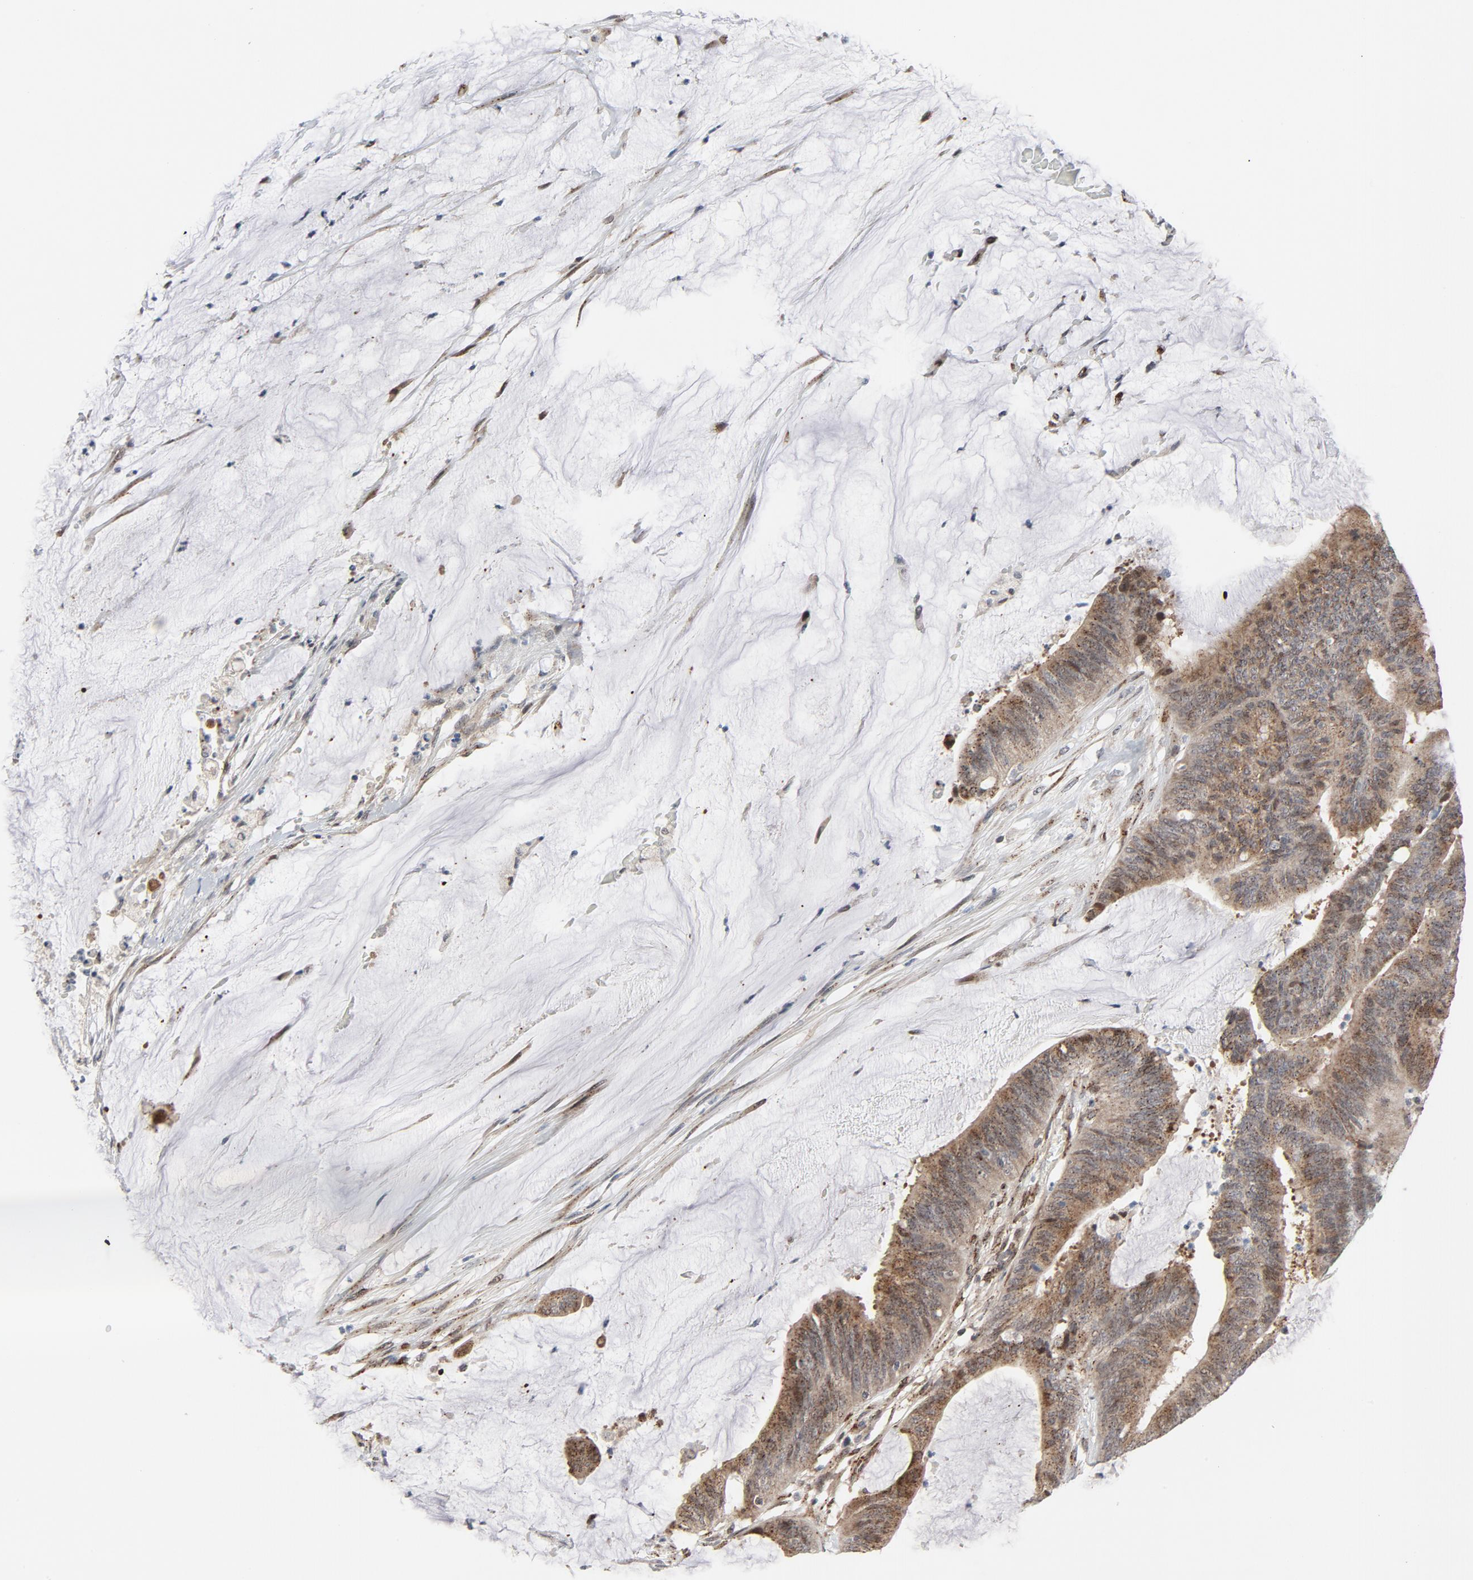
{"staining": {"intensity": "moderate", "quantity": ">75%", "location": "cytoplasmic/membranous"}, "tissue": "colorectal cancer", "cell_type": "Tumor cells", "image_type": "cancer", "snomed": [{"axis": "morphology", "description": "Adenocarcinoma, NOS"}, {"axis": "topography", "description": "Rectum"}], "caption": "Protein expression analysis of human colorectal cancer (adenocarcinoma) reveals moderate cytoplasmic/membranous expression in approximately >75% of tumor cells.", "gene": "RPL12", "patient": {"sex": "female", "age": 66}}